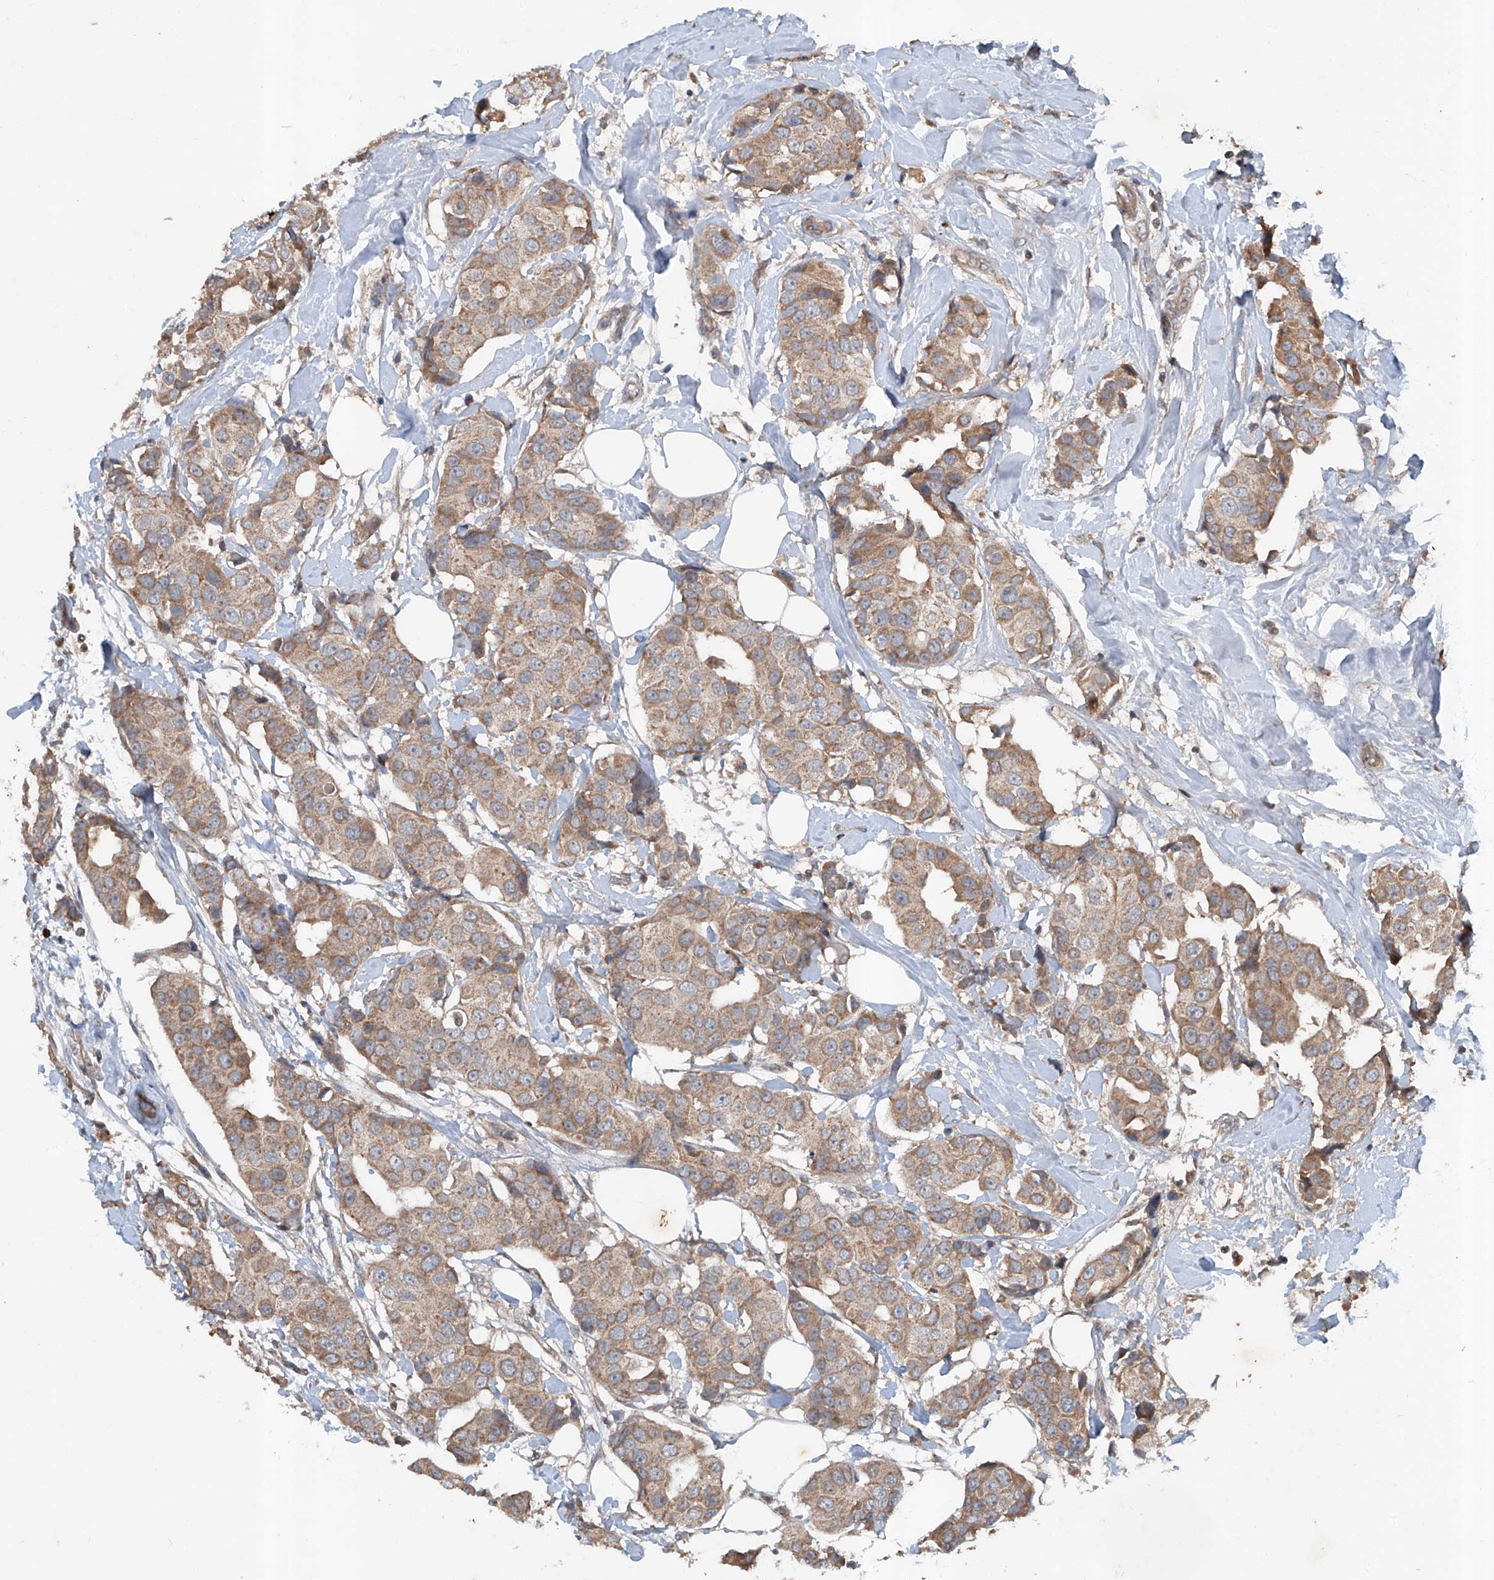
{"staining": {"intensity": "moderate", "quantity": ">75%", "location": "cytoplasmic/membranous"}, "tissue": "breast cancer", "cell_type": "Tumor cells", "image_type": "cancer", "snomed": [{"axis": "morphology", "description": "Normal tissue, NOS"}, {"axis": "morphology", "description": "Duct carcinoma"}, {"axis": "topography", "description": "Breast"}], "caption": "Protein analysis of breast invasive ductal carcinoma tissue exhibits moderate cytoplasmic/membranous staining in about >75% of tumor cells.", "gene": "ADAM23", "patient": {"sex": "female", "age": 39}}